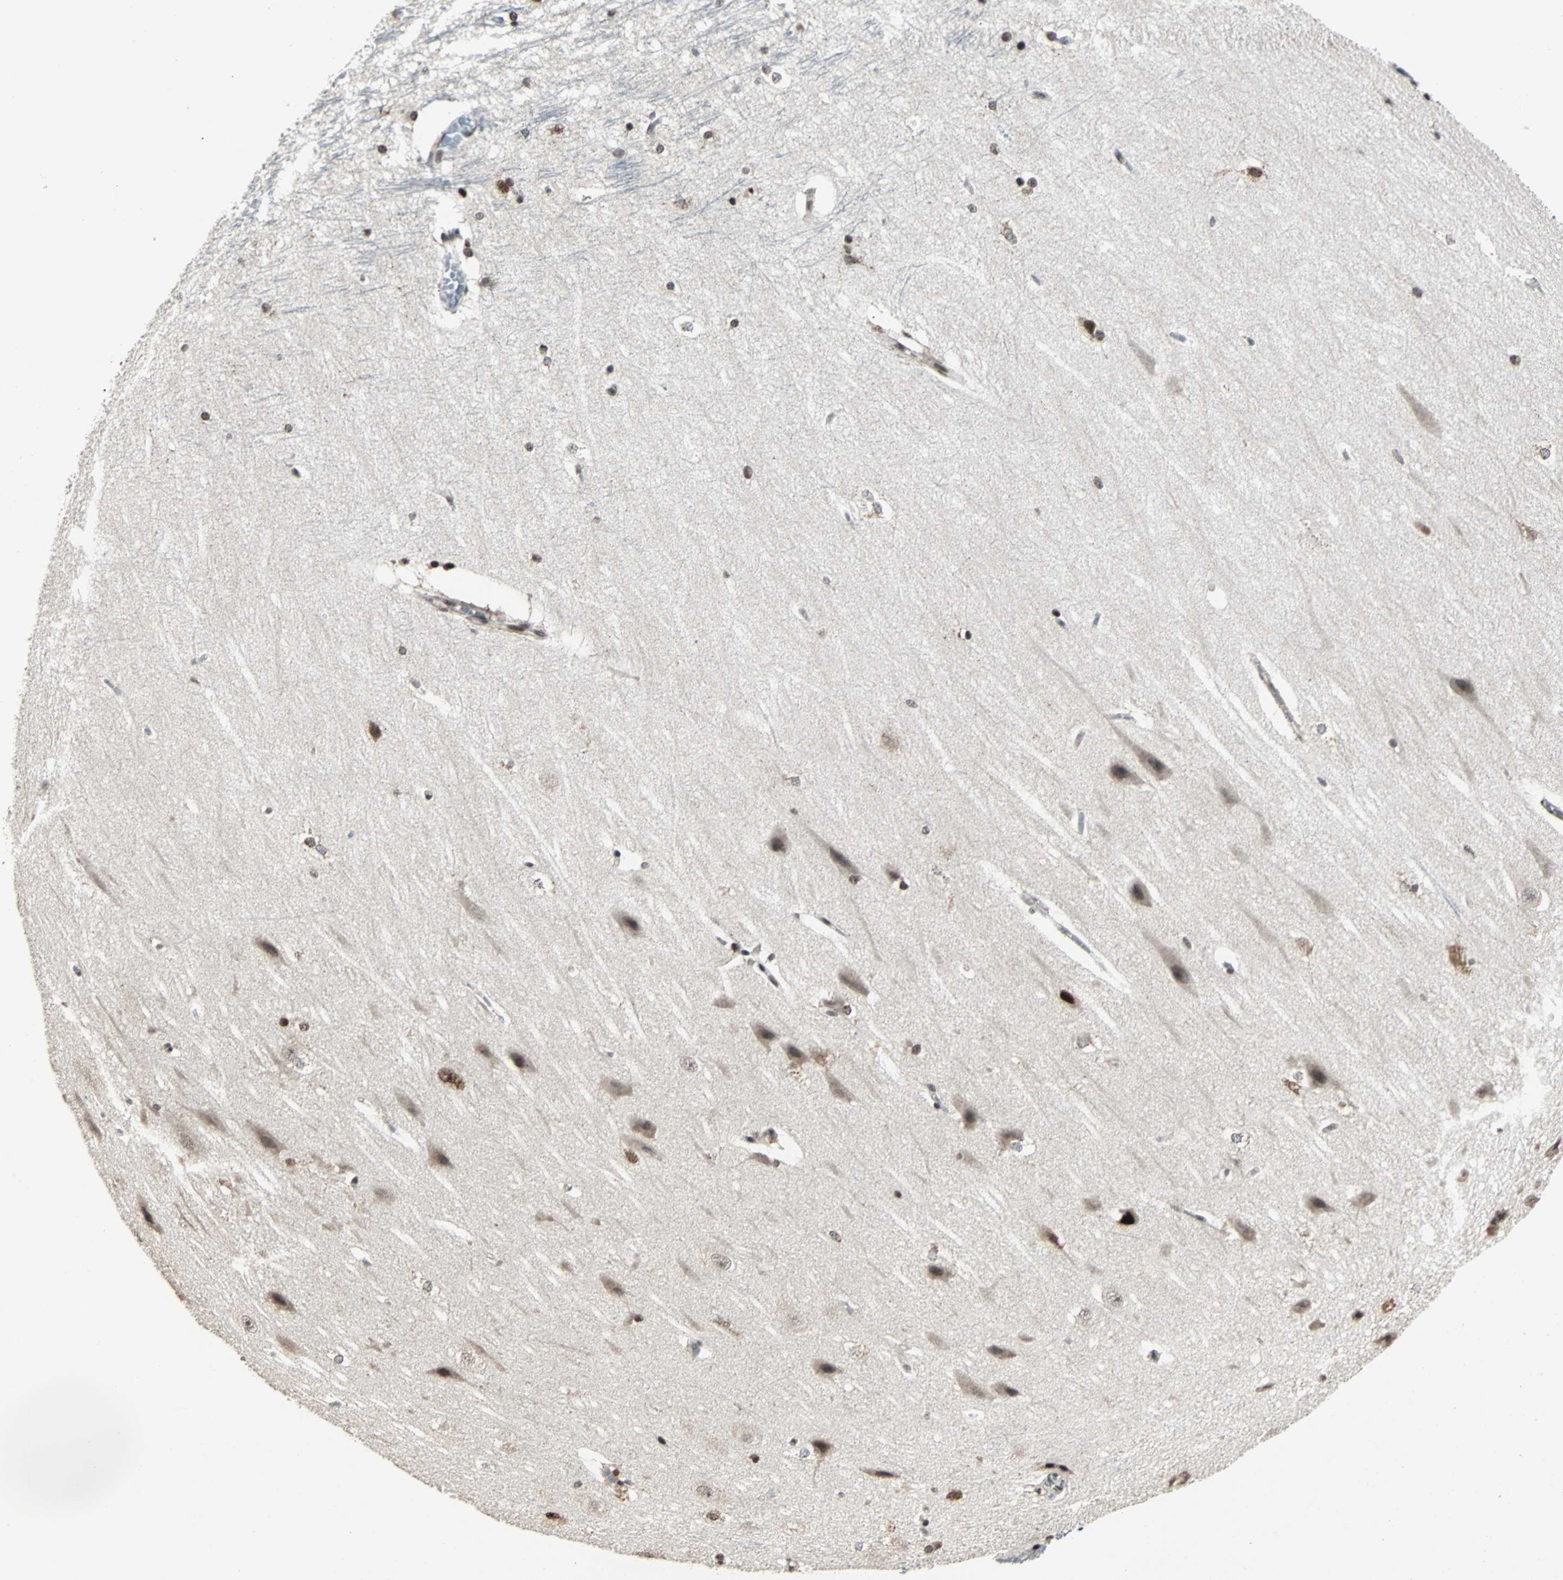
{"staining": {"intensity": "weak", "quantity": "25%-75%", "location": "nuclear"}, "tissue": "hippocampus", "cell_type": "Glial cells", "image_type": "normal", "snomed": [{"axis": "morphology", "description": "Normal tissue, NOS"}, {"axis": "topography", "description": "Hippocampus"}], "caption": "Hippocampus stained with immunohistochemistry (IHC) displays weak nuclear staining in about 25%-75% of glial cells.", "gene": "TERF2IP", "patient": {"sex": "female", "age": 19}}